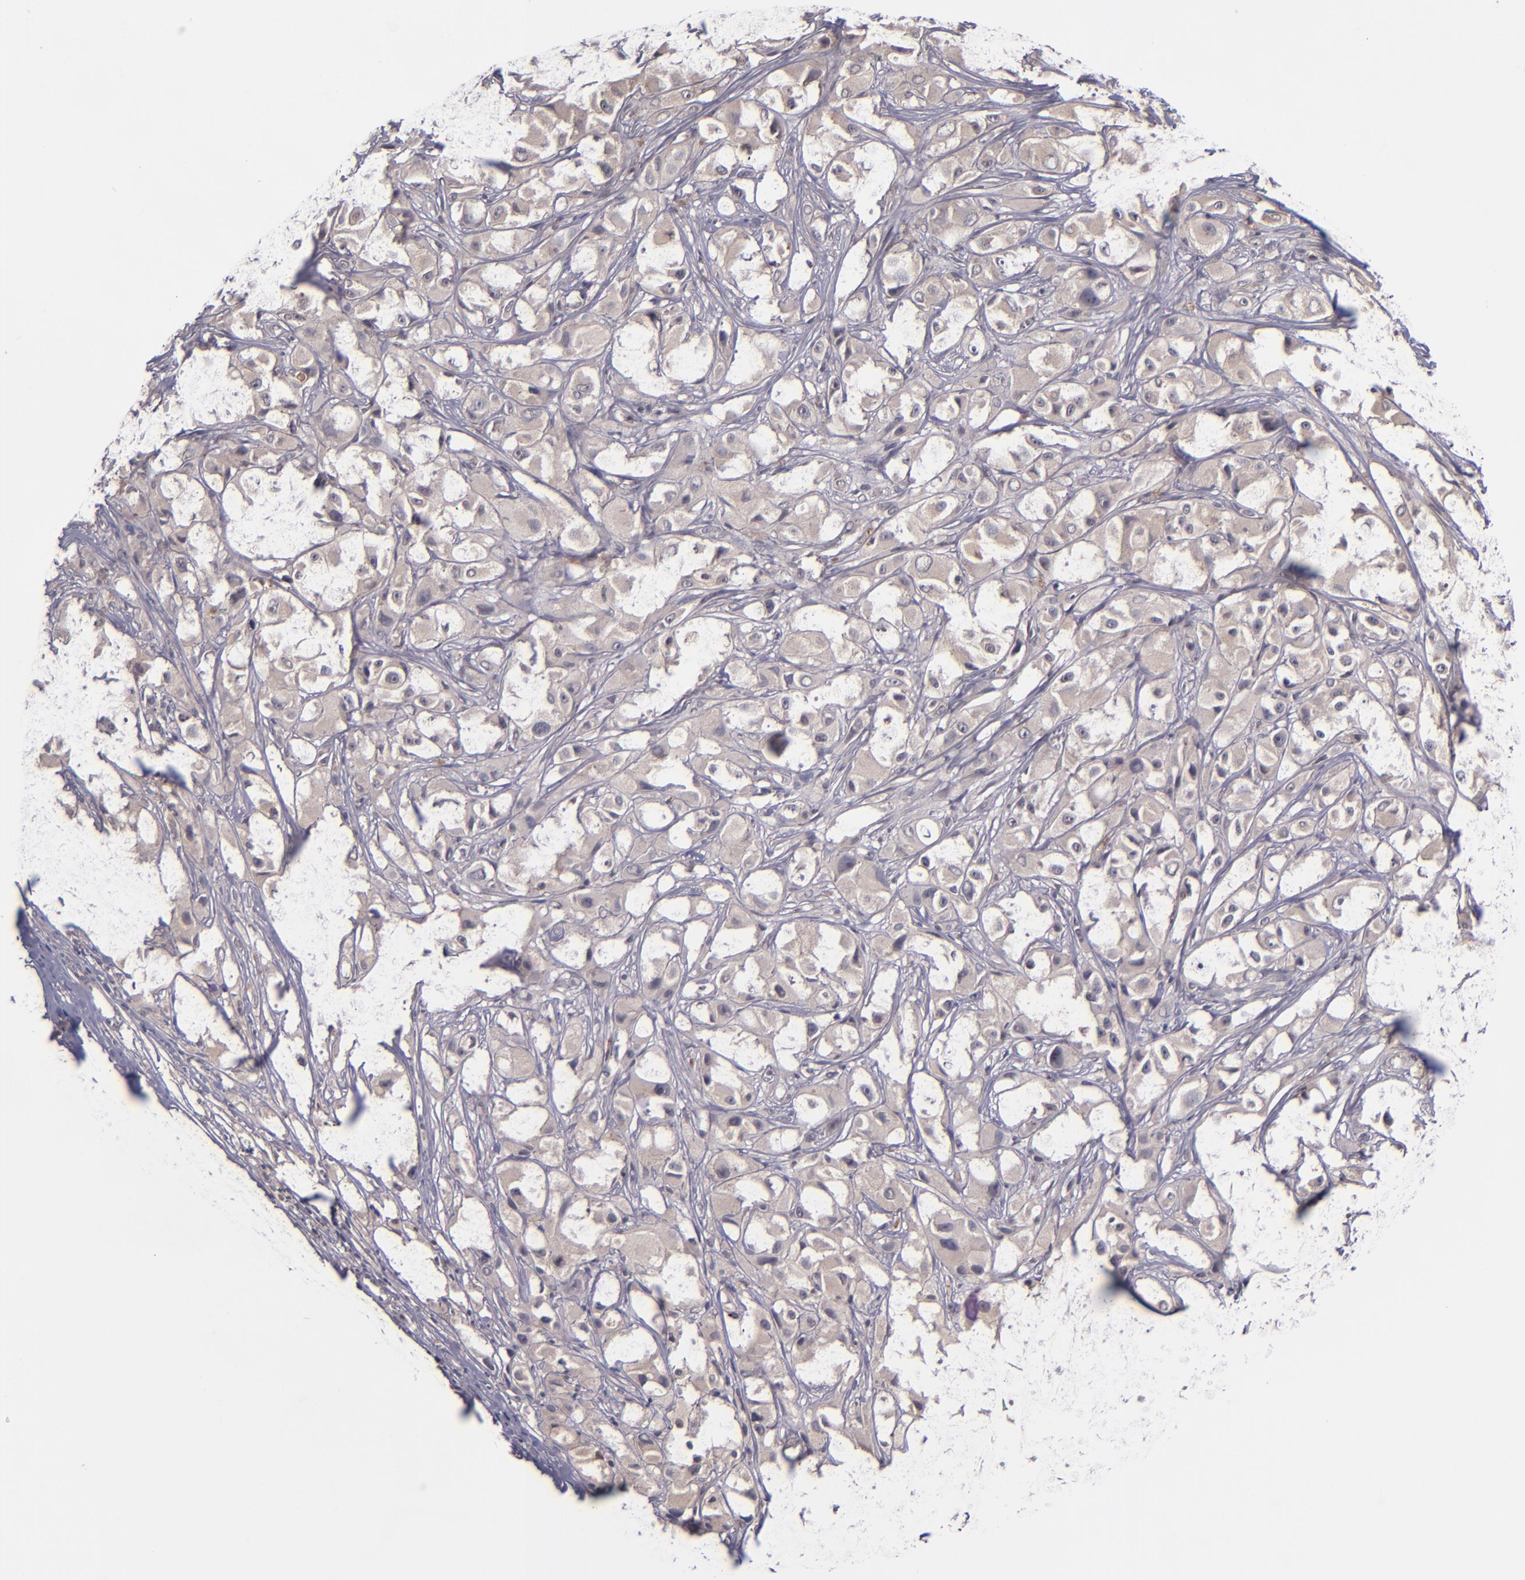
{"staining": {"intensity": "weak", "quantity": "25%-75%", "location": "cytoplasmic/membranous"}, "tissue": "melanoma", "cell_type": "Tumor cells", "image_type": "cancer", "snomed": [{"axis": "morphology", "description": "Malignant melanoma, NOS"}, {"axis": "topography", "description": "Skin"}], "caption": "The histopathology image shows staining of malignant melanoma, revealing weak cytoplasmic/membranous protein staining (brown color) within tumor cells.", "gene": "TSC2", "patient": {"sex": "male", "age": 56}}